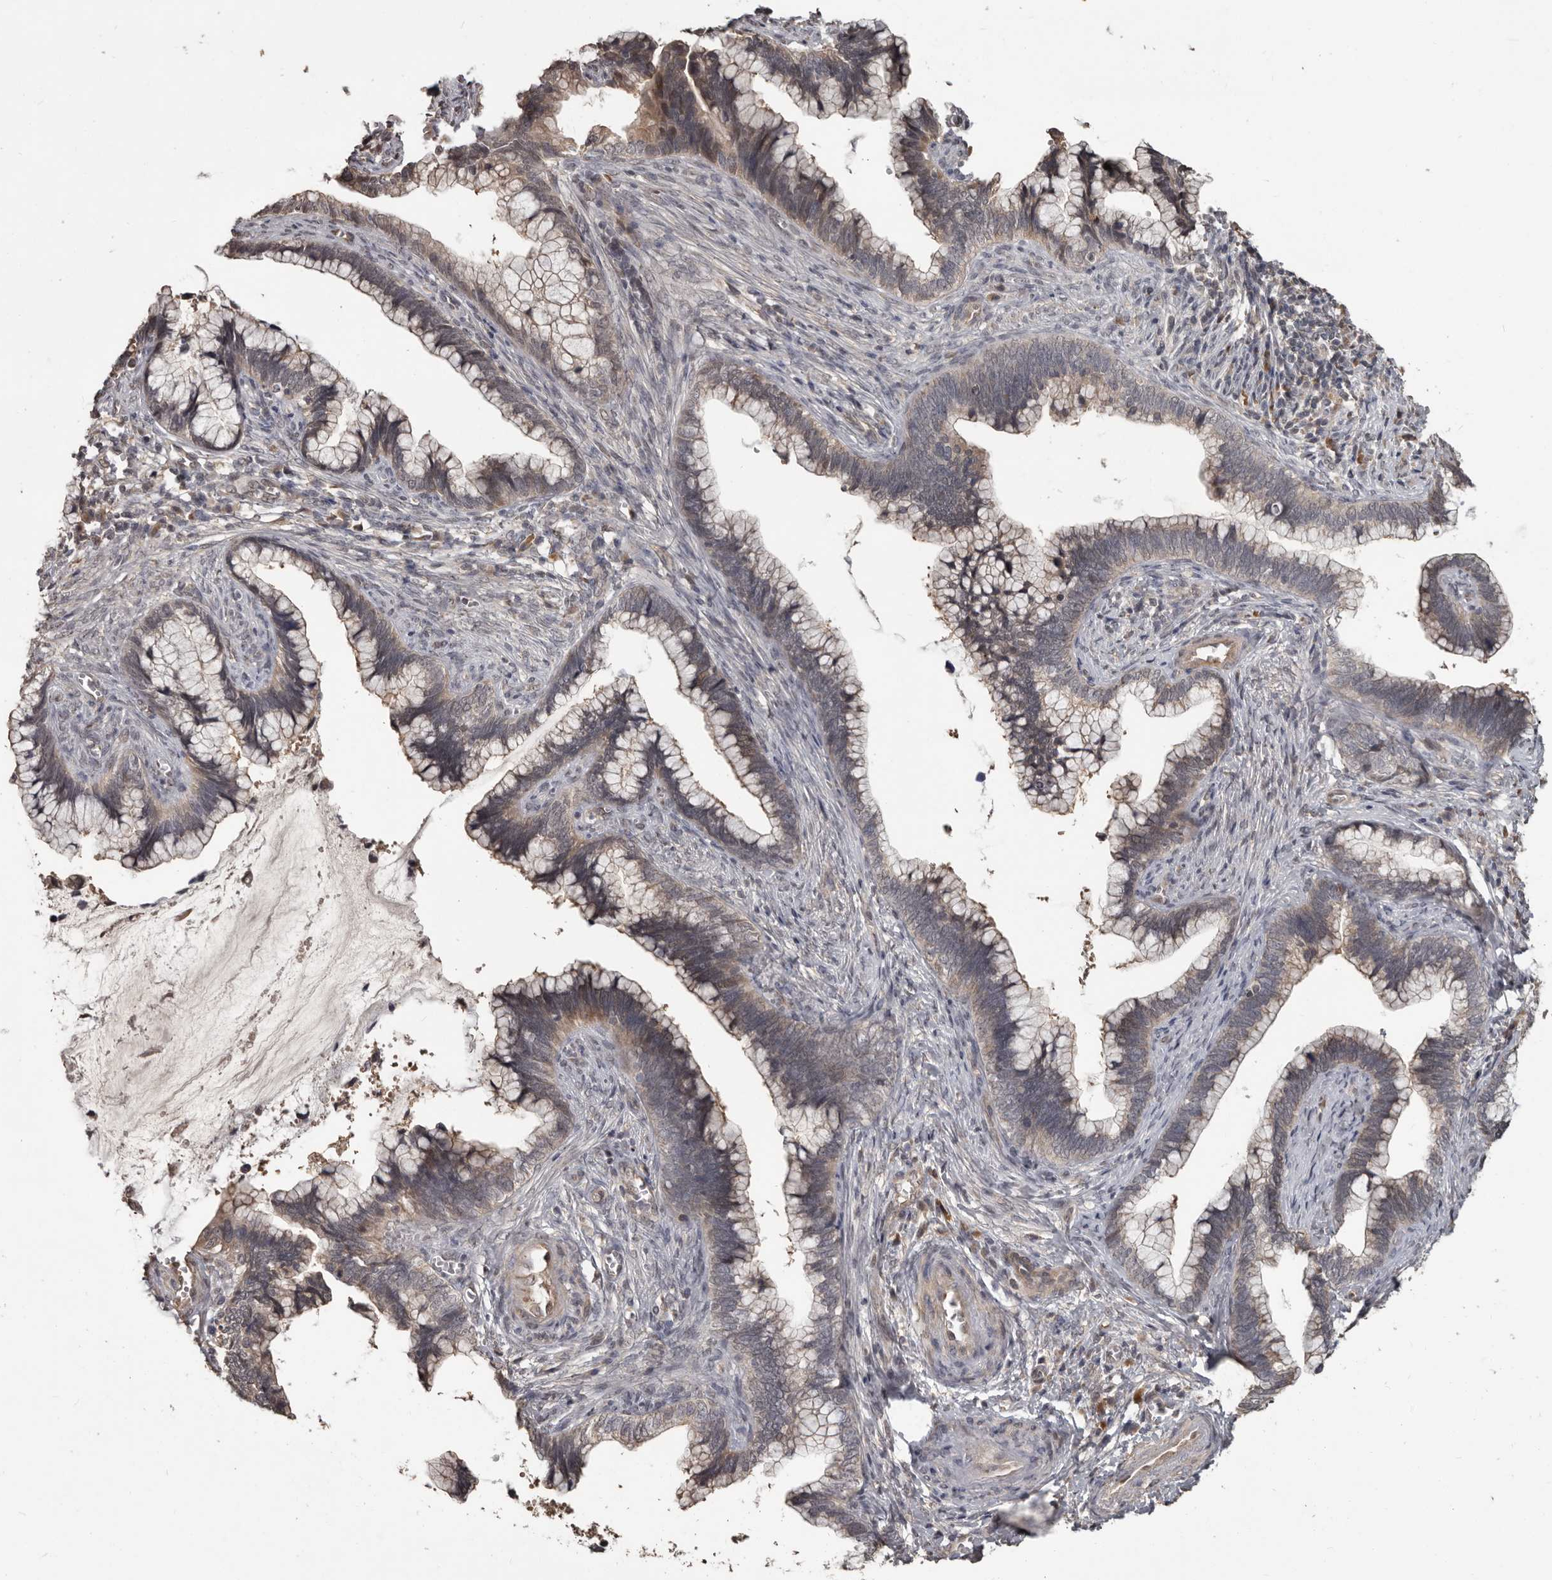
{"staining": {"intensity": "weak", "quantity": "25%-75%", "location": "cytoplasmic/membranous"}, "tissue": "cervical cancer", "cell_type": "Tumor cells", "image_type": "cancer", "snomed": [{"axis": "morphology", "description": "Adenocarcinoma, NOS"}, {"axis": "topography", "description": "Cervix"}], "caption": "Cervical adenocarcinoma stained with DAB (3,3'-diaminobenzidine) IHC reveals low levels of weak cytoplasmic/membranous expression in approximately 25%-75% of tumor cells.", "gene": "ZFP14", "patient": {"sex": "female", "age": 44}}